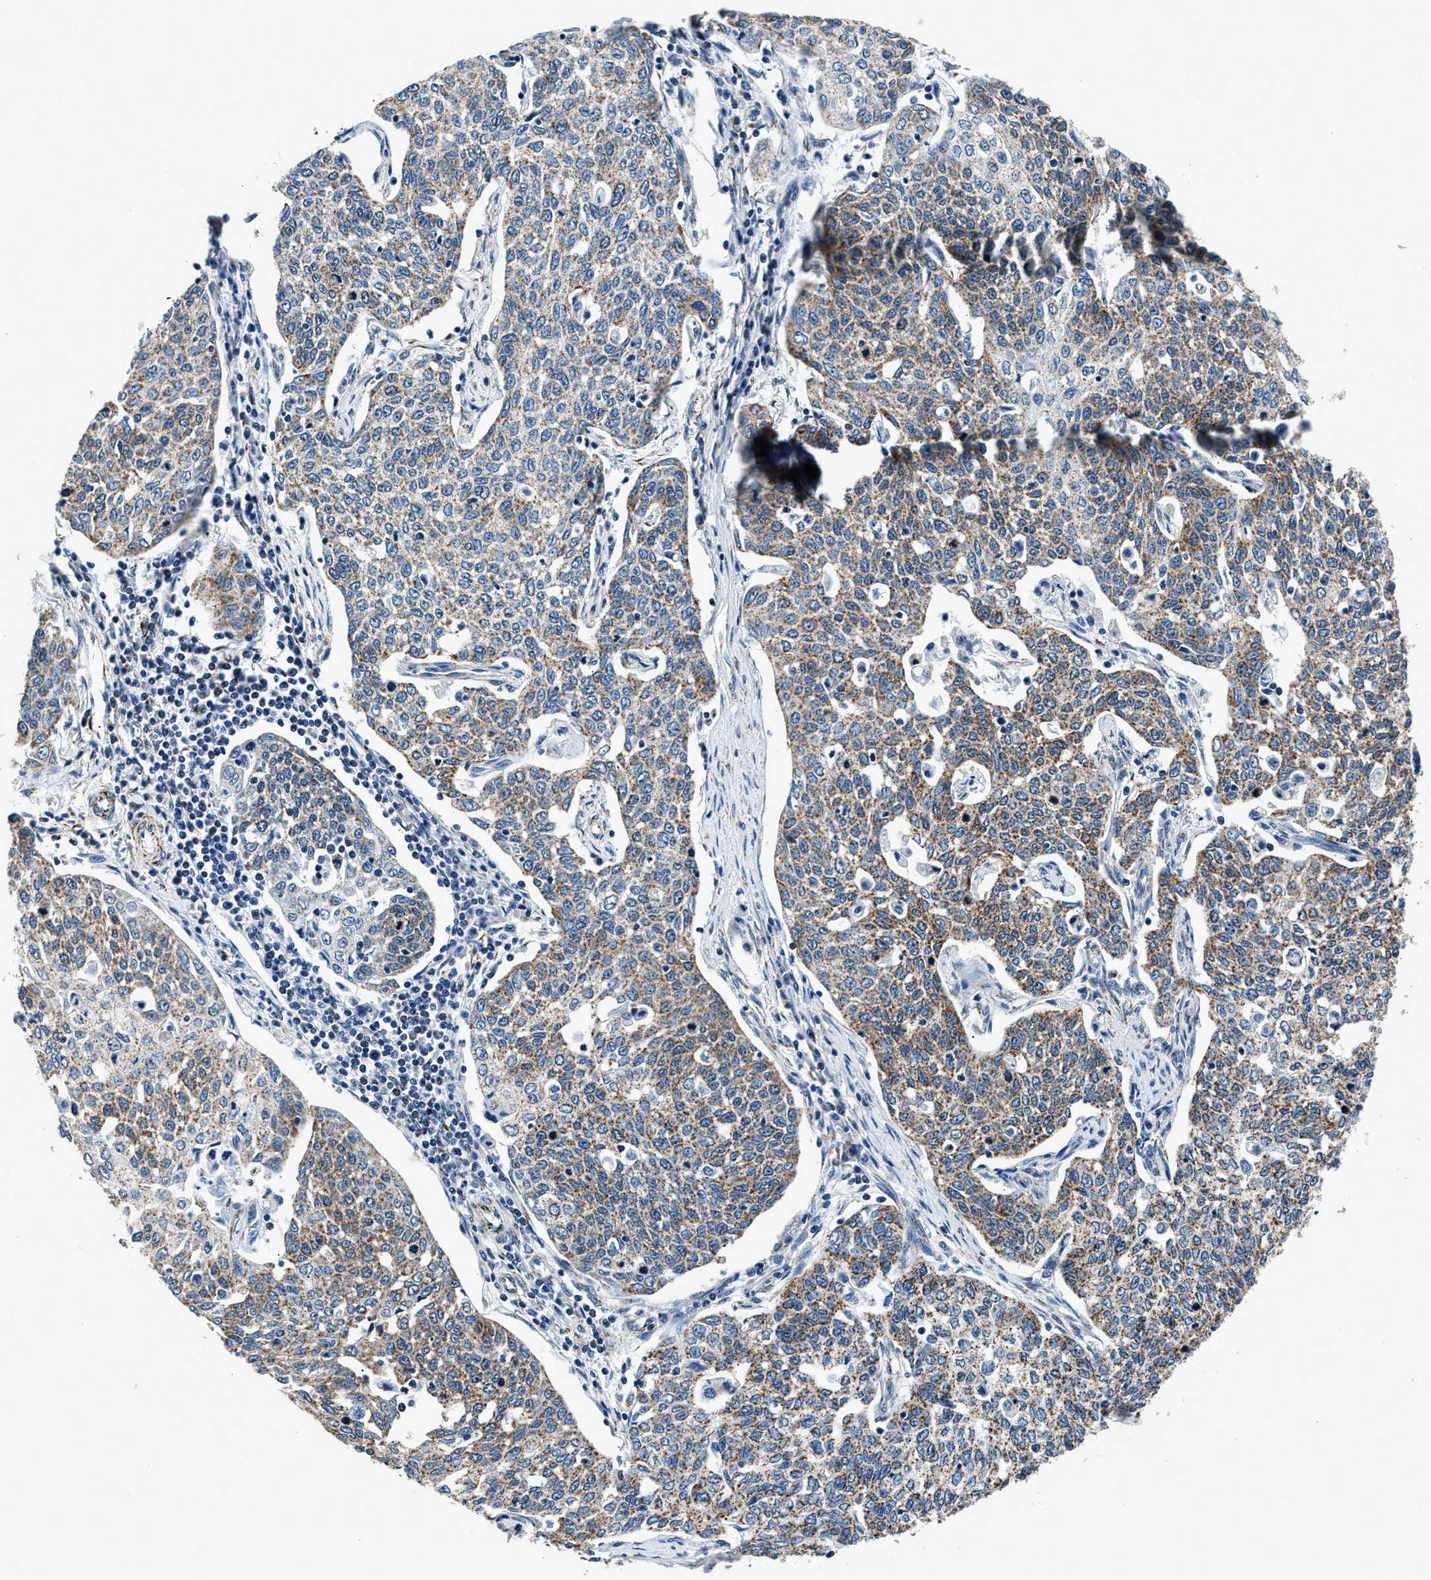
{"staining": {"intensity": "moderate", "quantity": ">75%", "location": "cytoplasmic/membranous"}, "tissue": "cervical cancer", "cell_type": "Tumor cells", "image_type": "cancer", "snomed": [{"axis": "morphology", "description": "Squamous cell carcinoma, NOS"}, {"axis": "topography", "description": "Cervix"}], "caption": "Protein analysis of squamous cell carcinoma (cervical) tissue reveals moderate cytoplasmic/membranous expression in about >75% of tumor cells.", "gene": "HIBADH", "patient": {"sex": "female", "age": 34}}